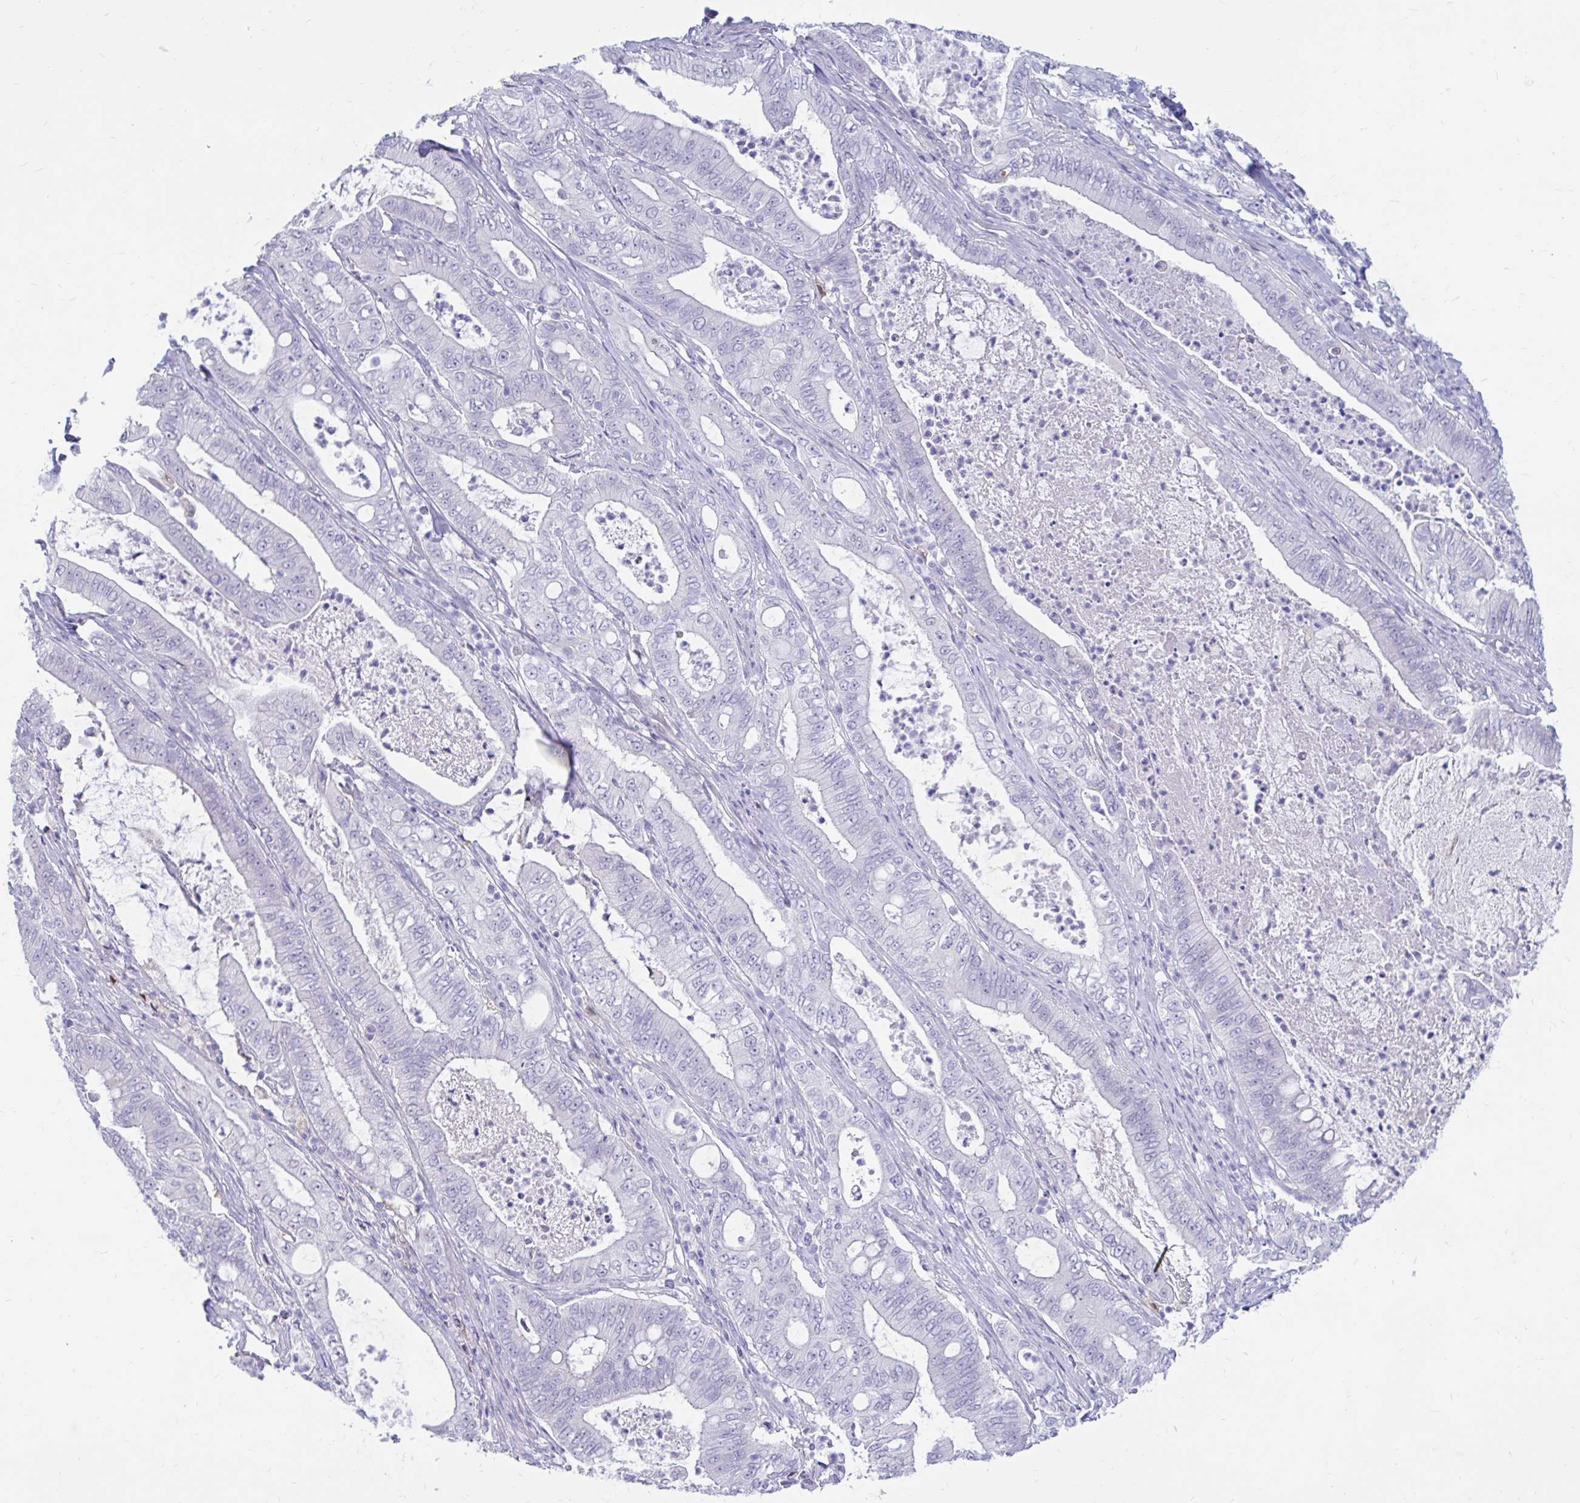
{"staining": {"intensity": "negative", "quantity": "none", "location": "none"}, "tissue": "pancreatic cancer", "cell_type": "Tumor cells", "image_type": "cancer", "snomed": [{"axis": "morphology", "description": "Adenocarcinoma, NOS"}, {"axis": "topography", "description": "Pancreas"}], "caption": "Immunohistochemical staining of human adenocarcinoma (pancreatic) demonstrates no significant expression in tumor cells. (Stains: DAB (3,3'-diaminobenzidine) immunohistochemistry (IHC) with hematoxylin counter stain, Microscopy: brightfield microscopy at high magnification).", "gene": "IGSF5", "patient": {"sex": "male", "age": 71}}